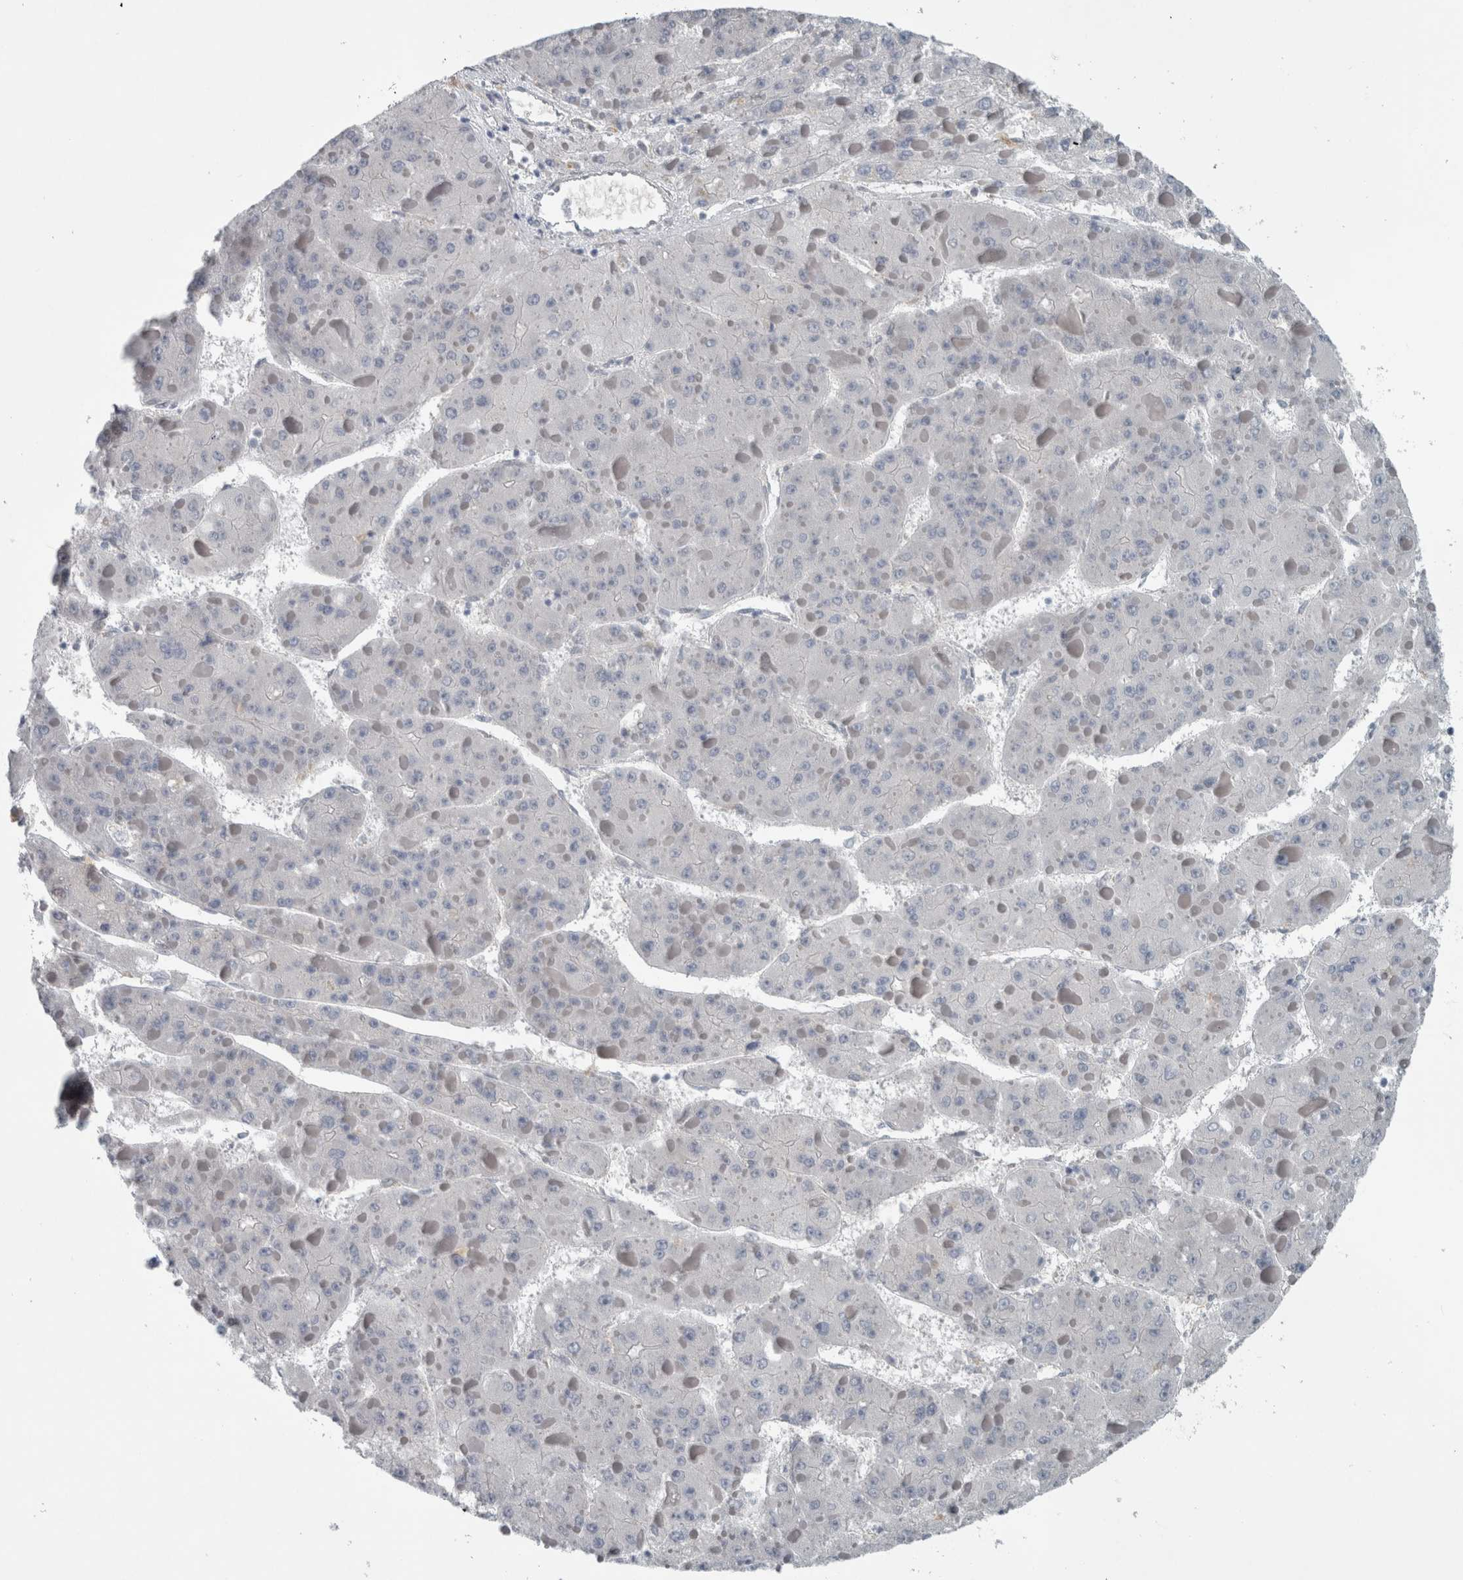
{"staining": {"intensity": "negative", "quantity": "none", "location": "none"}, "tissue": "liver cancer", "cell_type": "Tumor cells", "image_type": "cancer", "snomed": [{"axis": "morphology", "description": "Carcinoma, Hepatocellular, NOS"}, {"axis": "topography", "description": "Liver"}], "caption": "Human liver cancer stained for a protein using IHC exhibits no expression in tumor cells.", "gene": "SH3GL2", "patient": {"sex": "female", "age": 73}}